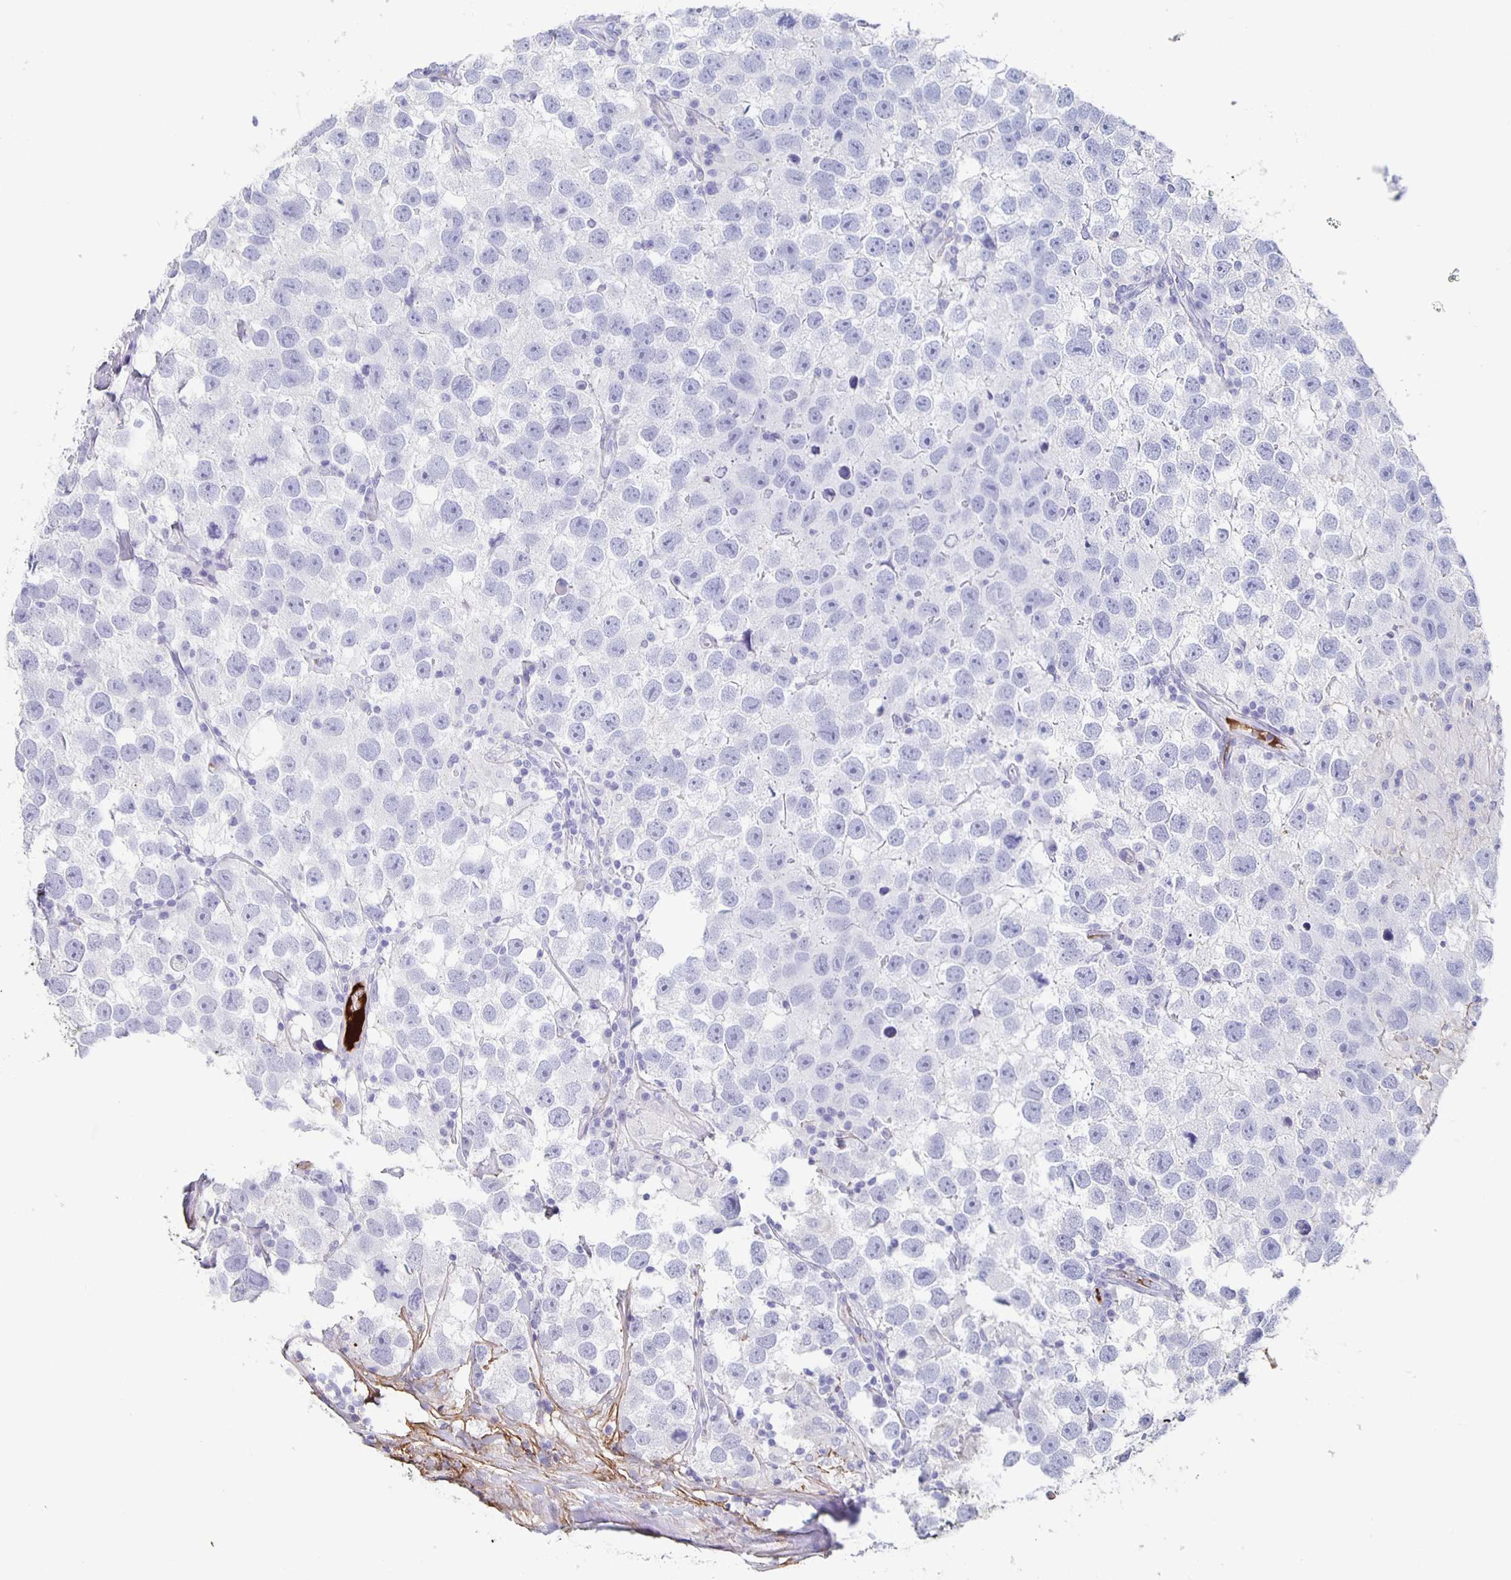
{"staining": {"intensity": "negative", "quantity": "none", "location": "none"}, "tissue": "testis cancer", "cell_type": "Tumor cells", "image_type": "cancer", "snomed": [{"axis": "morphology", "description": "Seminoma, NOS"}, {"axis": "topography", "description": "Testis"}], "caption": "Tumor cells are negative for brown protein staining in testis cancer (seminoma). (Stains: DAB immunohistochemistry with hematoxylin counter stain, Microscopy: brightfield microscopy at high magnification).", "gene": "FGA", "patient": {"sex": "male", "age": 26}}